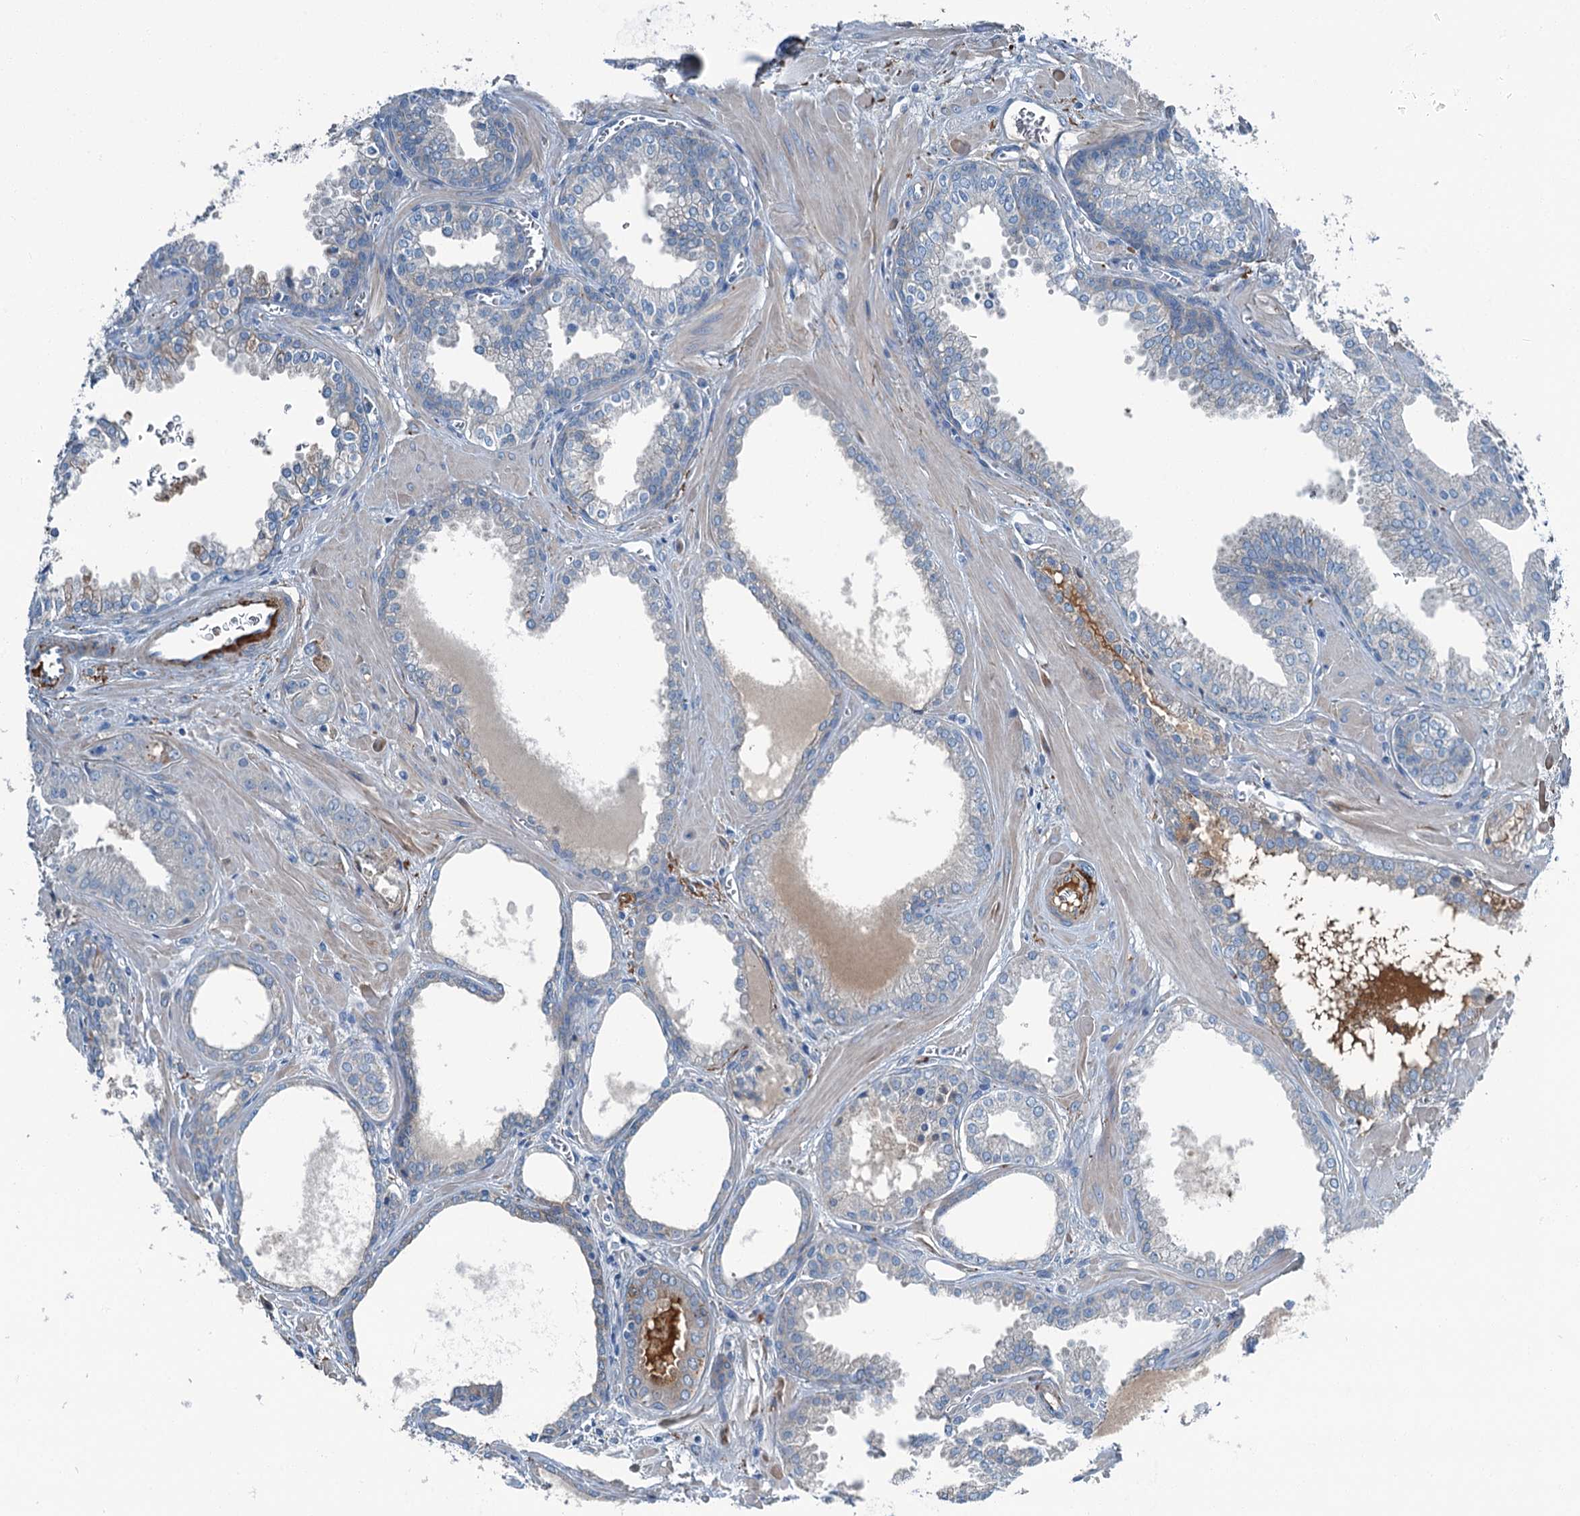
{"staining": {"intensity": "weak", "quantity": "<25%", "location": "cytoplasmic/membranous"}, "tissue": "prostate cancer", "cell_type": "Tumor cells", "image_type": "cancer", "snomed": [{"axis": "morphology", "description": "Adenocarcinoma, Low grade"}, {"axis": "topography", "description": "Prostate"}], "caption": "Immunohistochemistry (IHC) micrograph of prostate low-grade adenocarcinoma stained for a protein (brown), which exhibits no staining in tumor cells.", "gene": "AXL", "patient": {"sex": "male", "age": 67}}